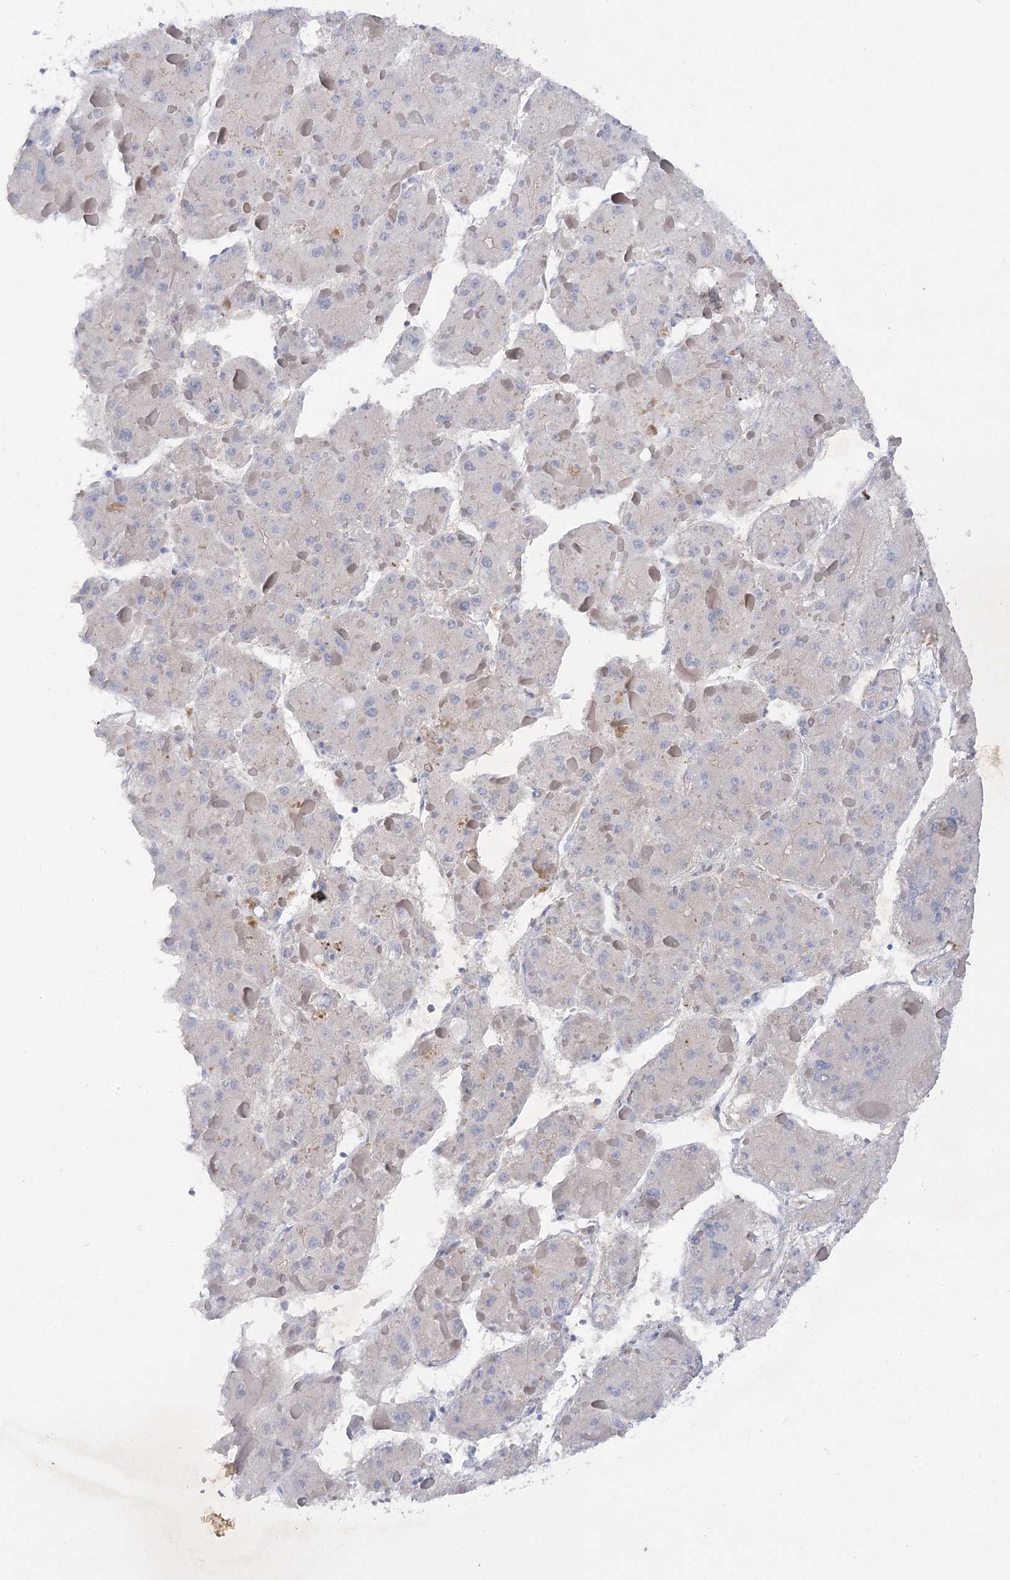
{"staining": {"intensity": "negative", "quantity": "none", "location": "none"}, "tissue": "liver cancer", "cell_type": "Tumor cells", "image_type": "cancer", "snomed": [{"axis": "morphology", "description": "Carcinoma, Hepatocellular, NOS"}, {"axis": "topography", "description": "Liver"}], "caption": "A histopathology image of human hepatocellular carcinoma (liver) is negative for staining in tumor cells. (Brightfield microscopy of DAB (3,3'-diaminobenzidine) immunohistochemistry (IHC) at high magnification).", "gene": "GBF1", "patient": {"sex": "female", "age": 73}}